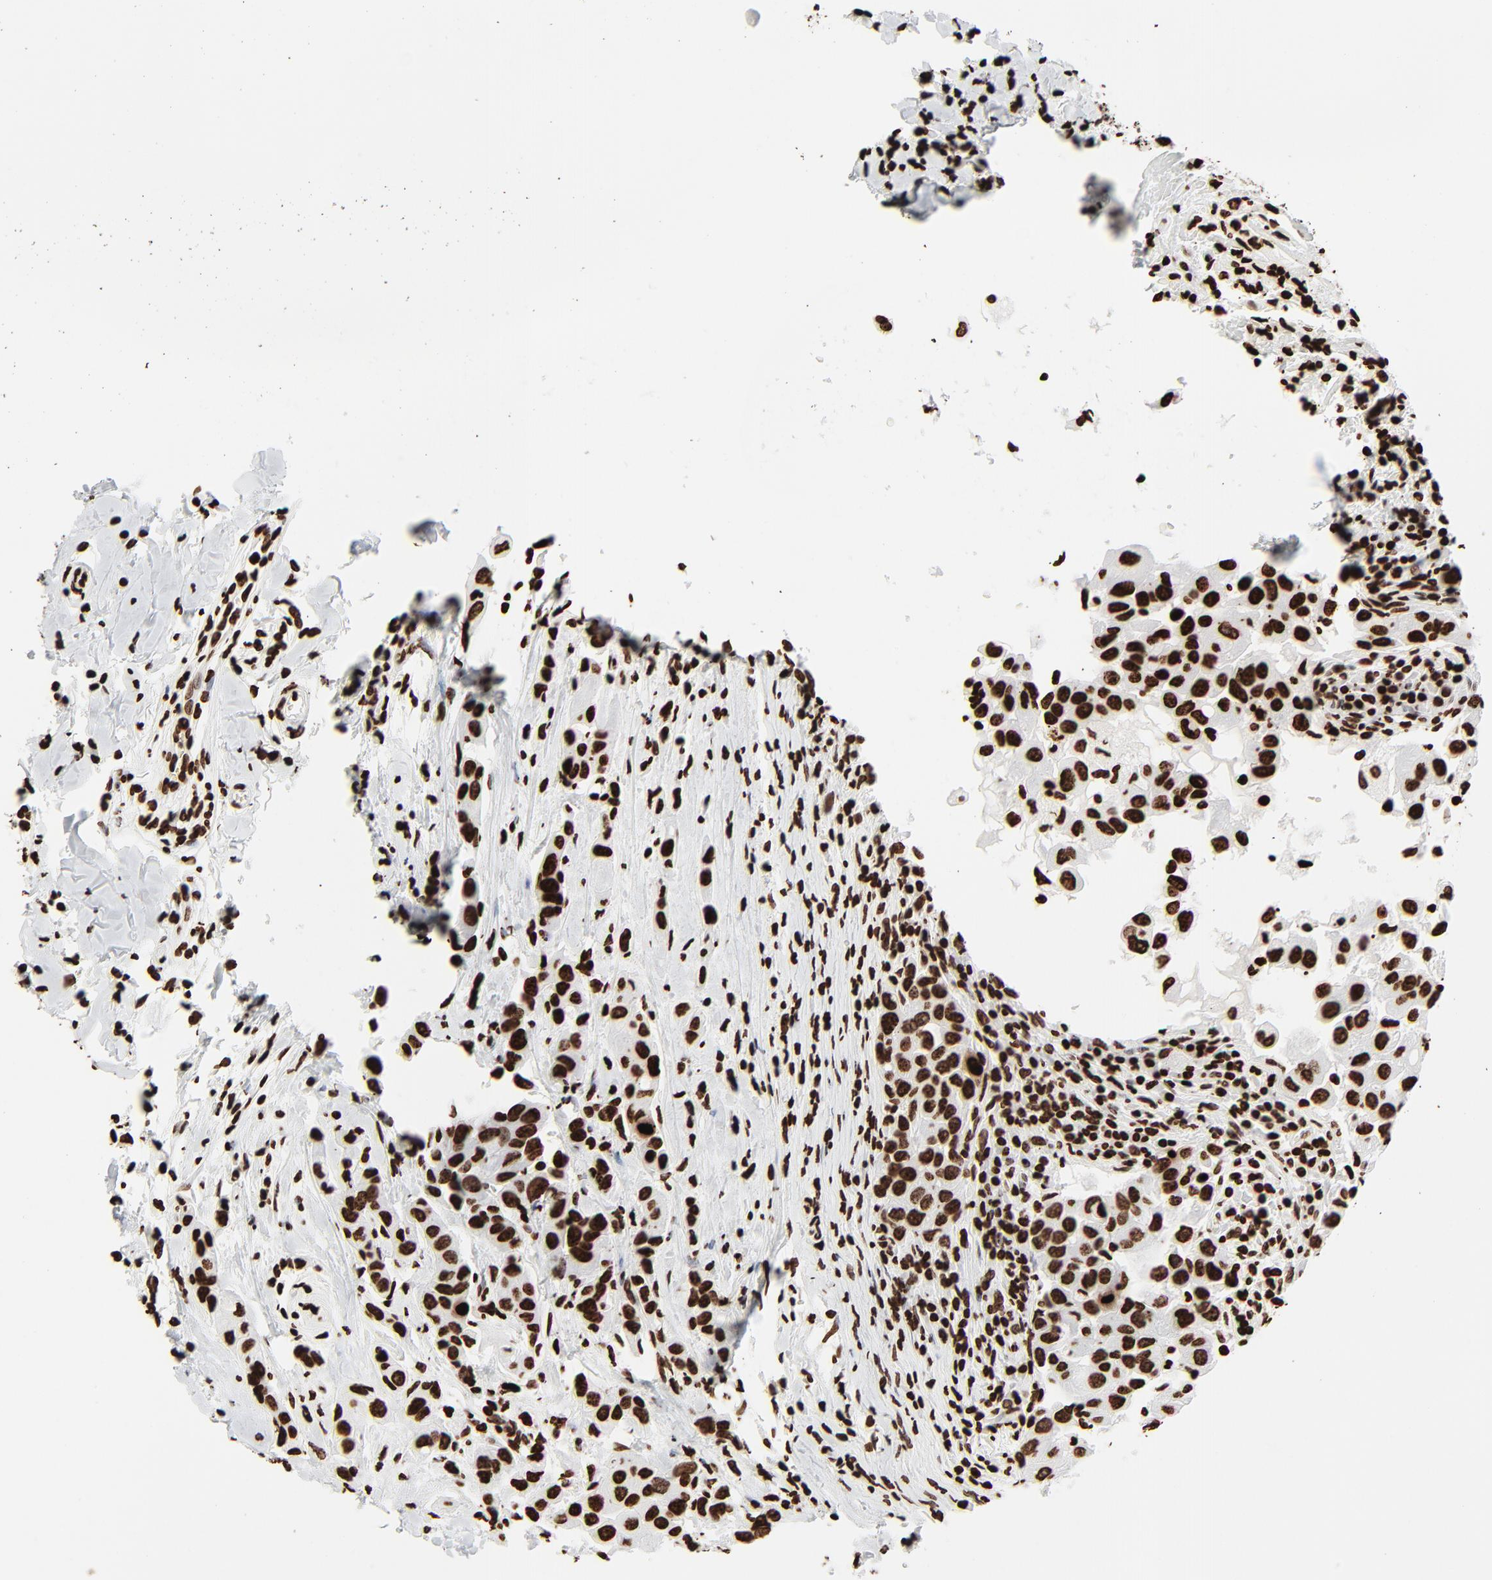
{"staining": {"intensity": "strong", "quantity": ">75%", "location": "nuclear"}, "tissue": "breast cancer", "cell_type": "Tumor cells", "image_type": "cancer", "snomed": [{"axis": "morphology", "description": "Duct carcinoma"}, {"axis": "topography", "description": "Breast"}], "caption": "Protein staining displays strong nuclear expression in approximately >75% of tumor cells in breast cancer. Nuclei are stained in blue.", "gene": "H3-4", "patient": {"sex": "female", "age": 27}}